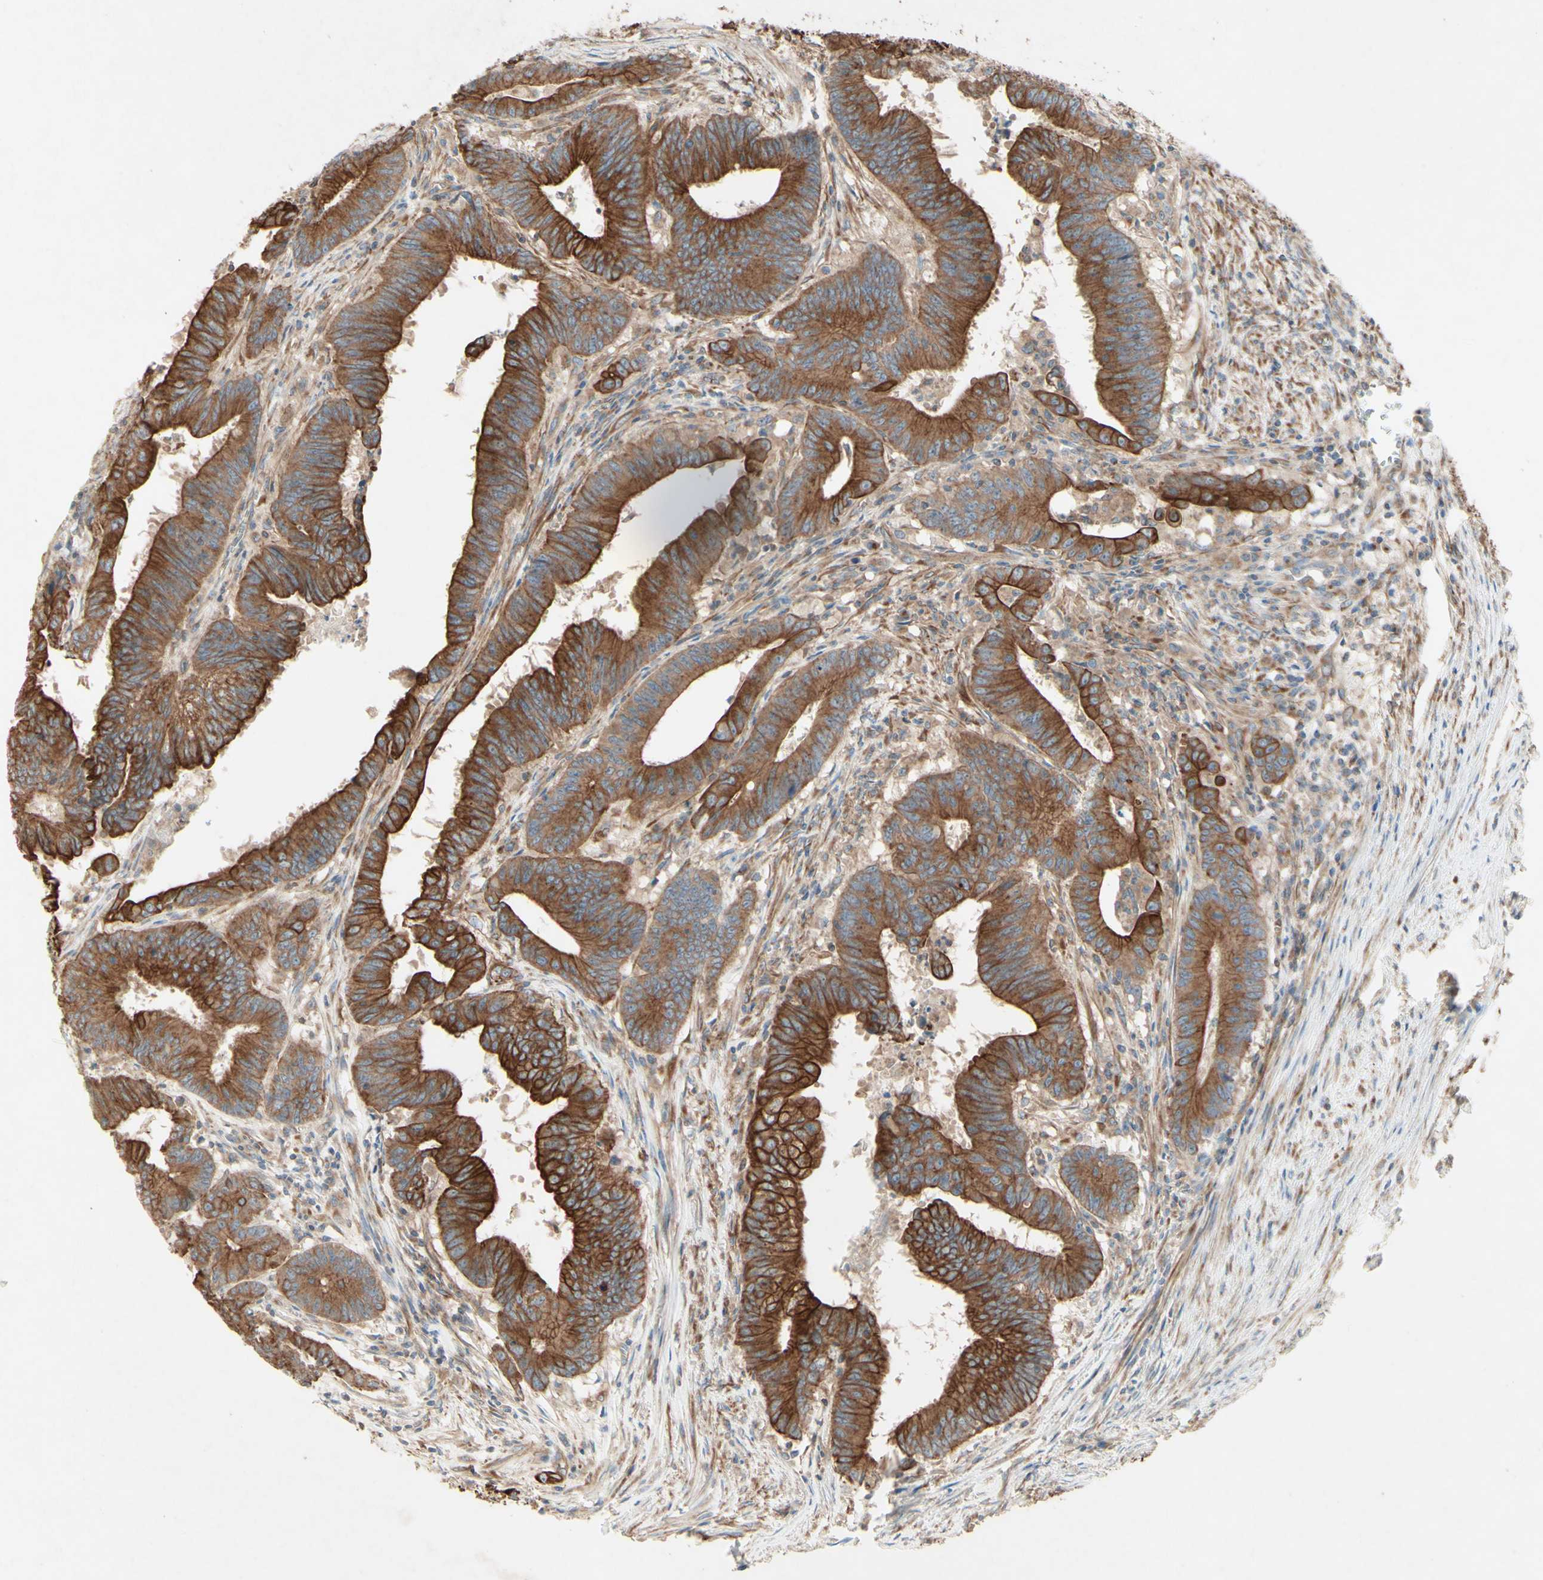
{"staining": {"intensity": "moderate", "quantity": ">75%", "location": "cytoplasmic/membranous"}, "tissue": "colorectal cancer", "cell_type": "Tumor cells", "image_type": "cancer", "snomed": [{"axis": "morphology", "description": "Adenocarcinoma, NOS"}, {"axis": "topography", "description": "Colon"}], "caption": "IHC (DAB) staining of human colorectal cancer displays moderate cytoplasmic/membranous protein positivity in approximately >75% of tumor cells.", "gene": "MTM1", "patient": {"sex": "male", "age": 45}}